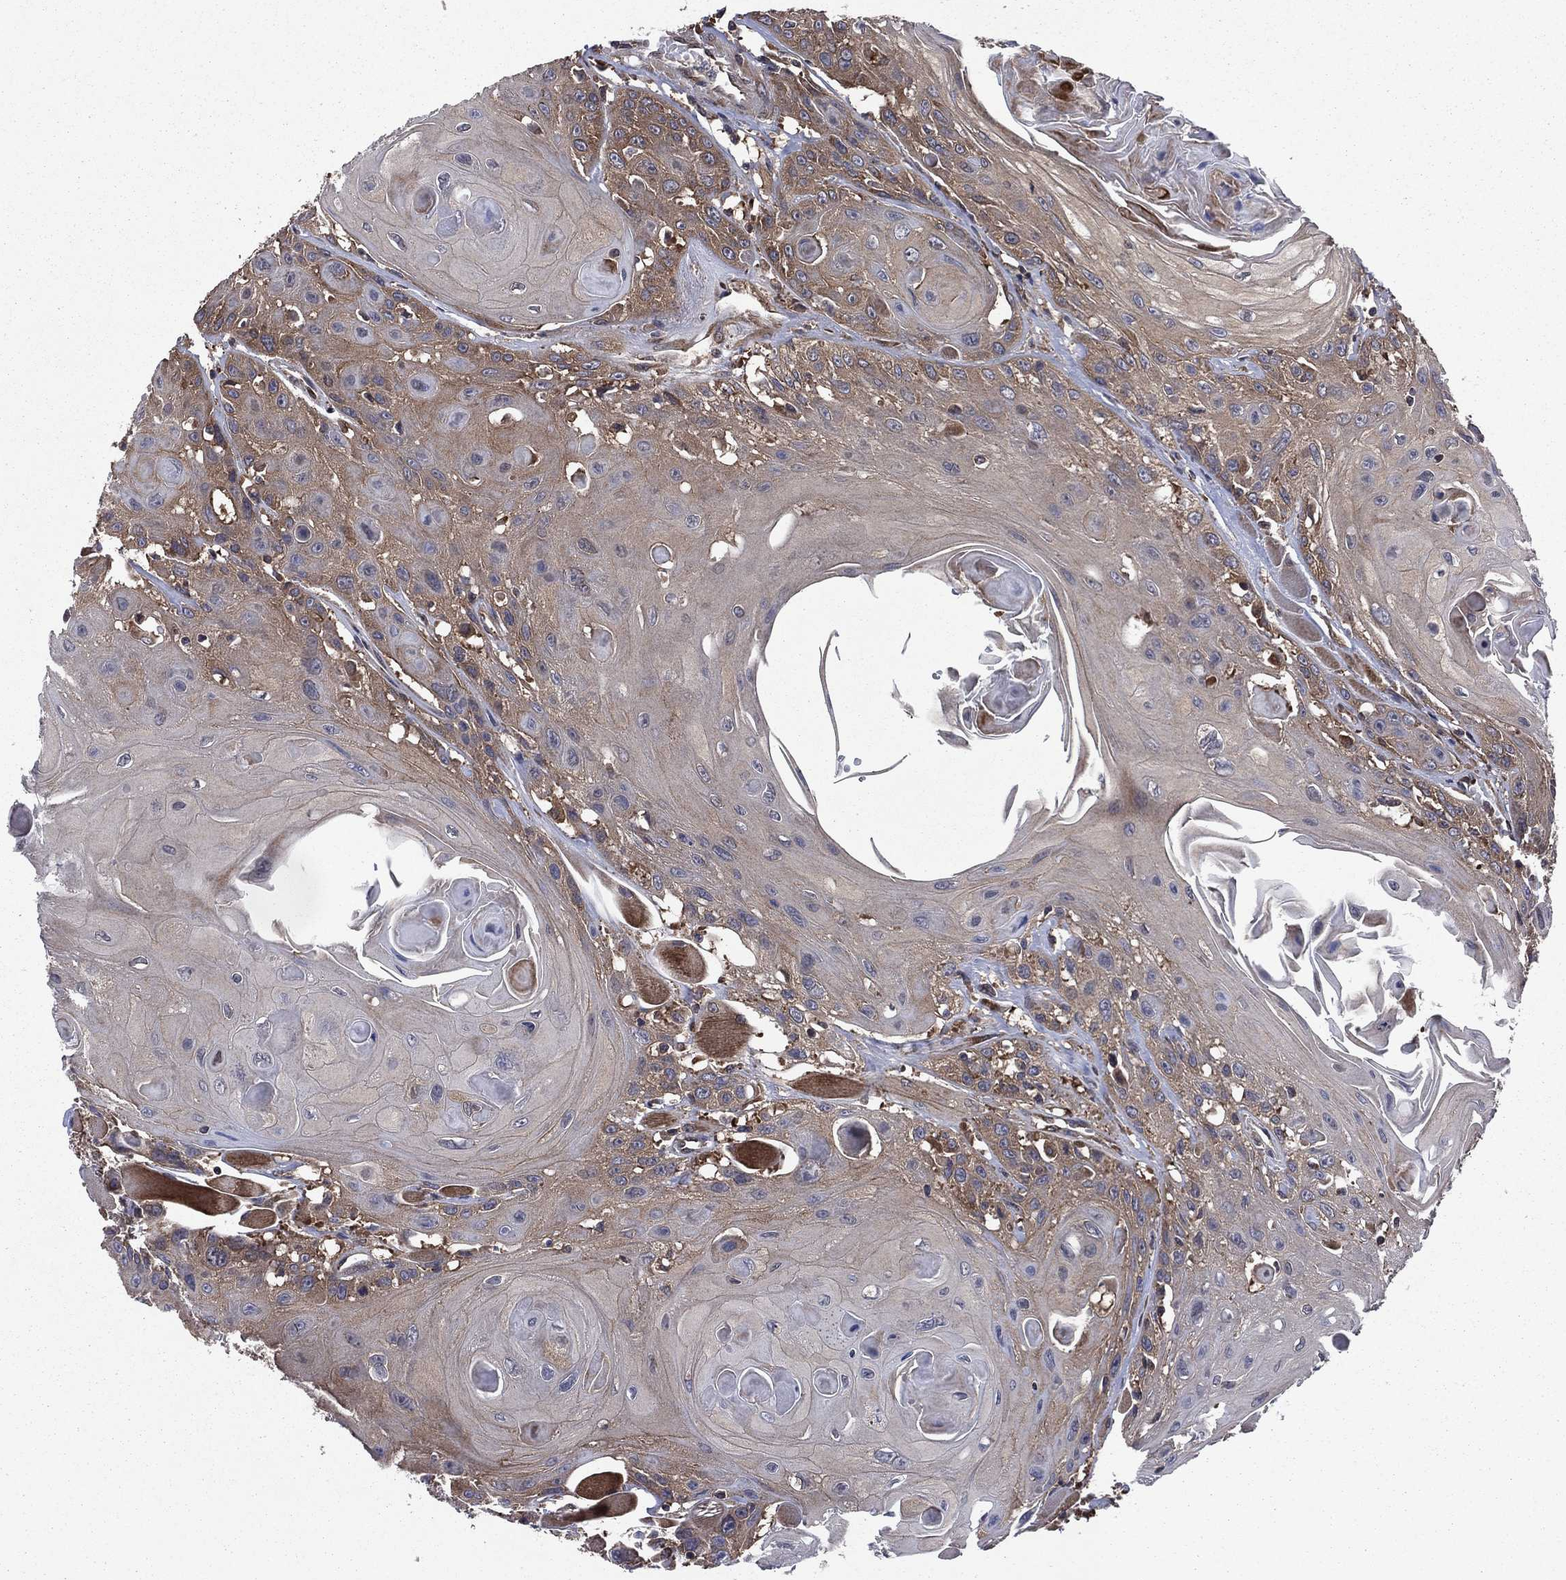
{"staining": {"intensity": "moderate", "quantity": "25%-75%", "location": "cytoplasmic/membranous"}, "tissue": "head and neck cancer", "cell_type": "Tumor cells", "image_type": "cancer", "snomed": [{"axis": "morphology", "description": "Squamous cell carcinoma, NOS"}, {"axis": "topography", "description": "Head-Neck"}], "caption": "Human head and neck cancer (squamous cell carcinoma) stained with a brown dye exhibits moderate cytoplasmic/membranous positive positivity in approximately 25%-75% of tumor cells.", "gene": "C2orf76", "patient": {"sex": "female", "age": 59}}